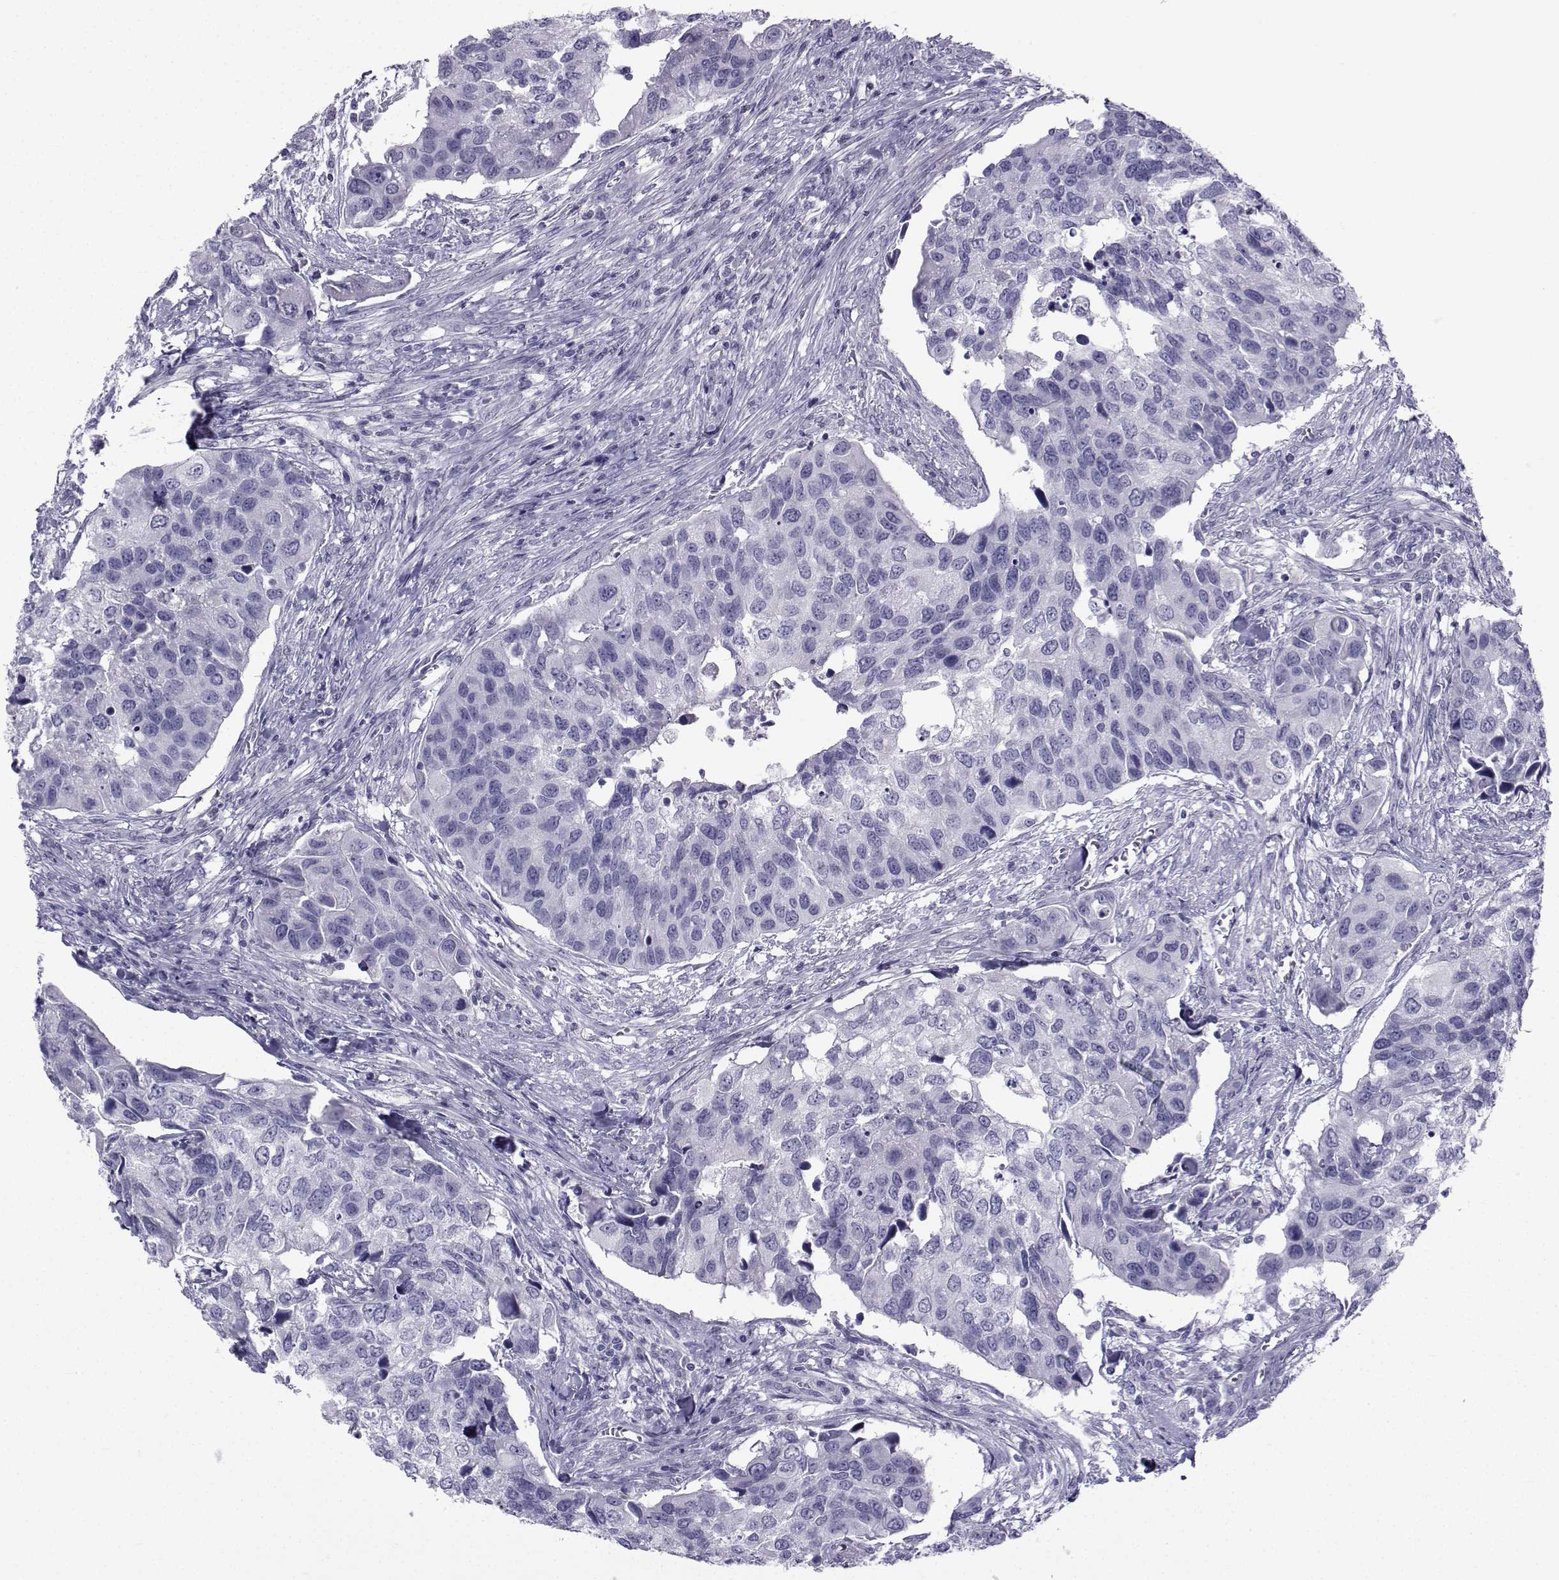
{"staining": {"intensity": "negative", "quantity": "none", "location": "none"}, "tissue": "urothelial cancer", "cell_type": "Tumor cells", "image_type": "cancer", "snomed": [{"axis": "morphology", "description": "Urothelial carcinoma, High grade"}, {"axis": "topography", "description": "Urinary bladder"}], "caption": "Urothelial cancer stained for a protein using immunohistochemistry (IHC) reveals no staining tumor cells.", "gene": "SPANXD", "patient": {"sex": "male", "age": 60}}